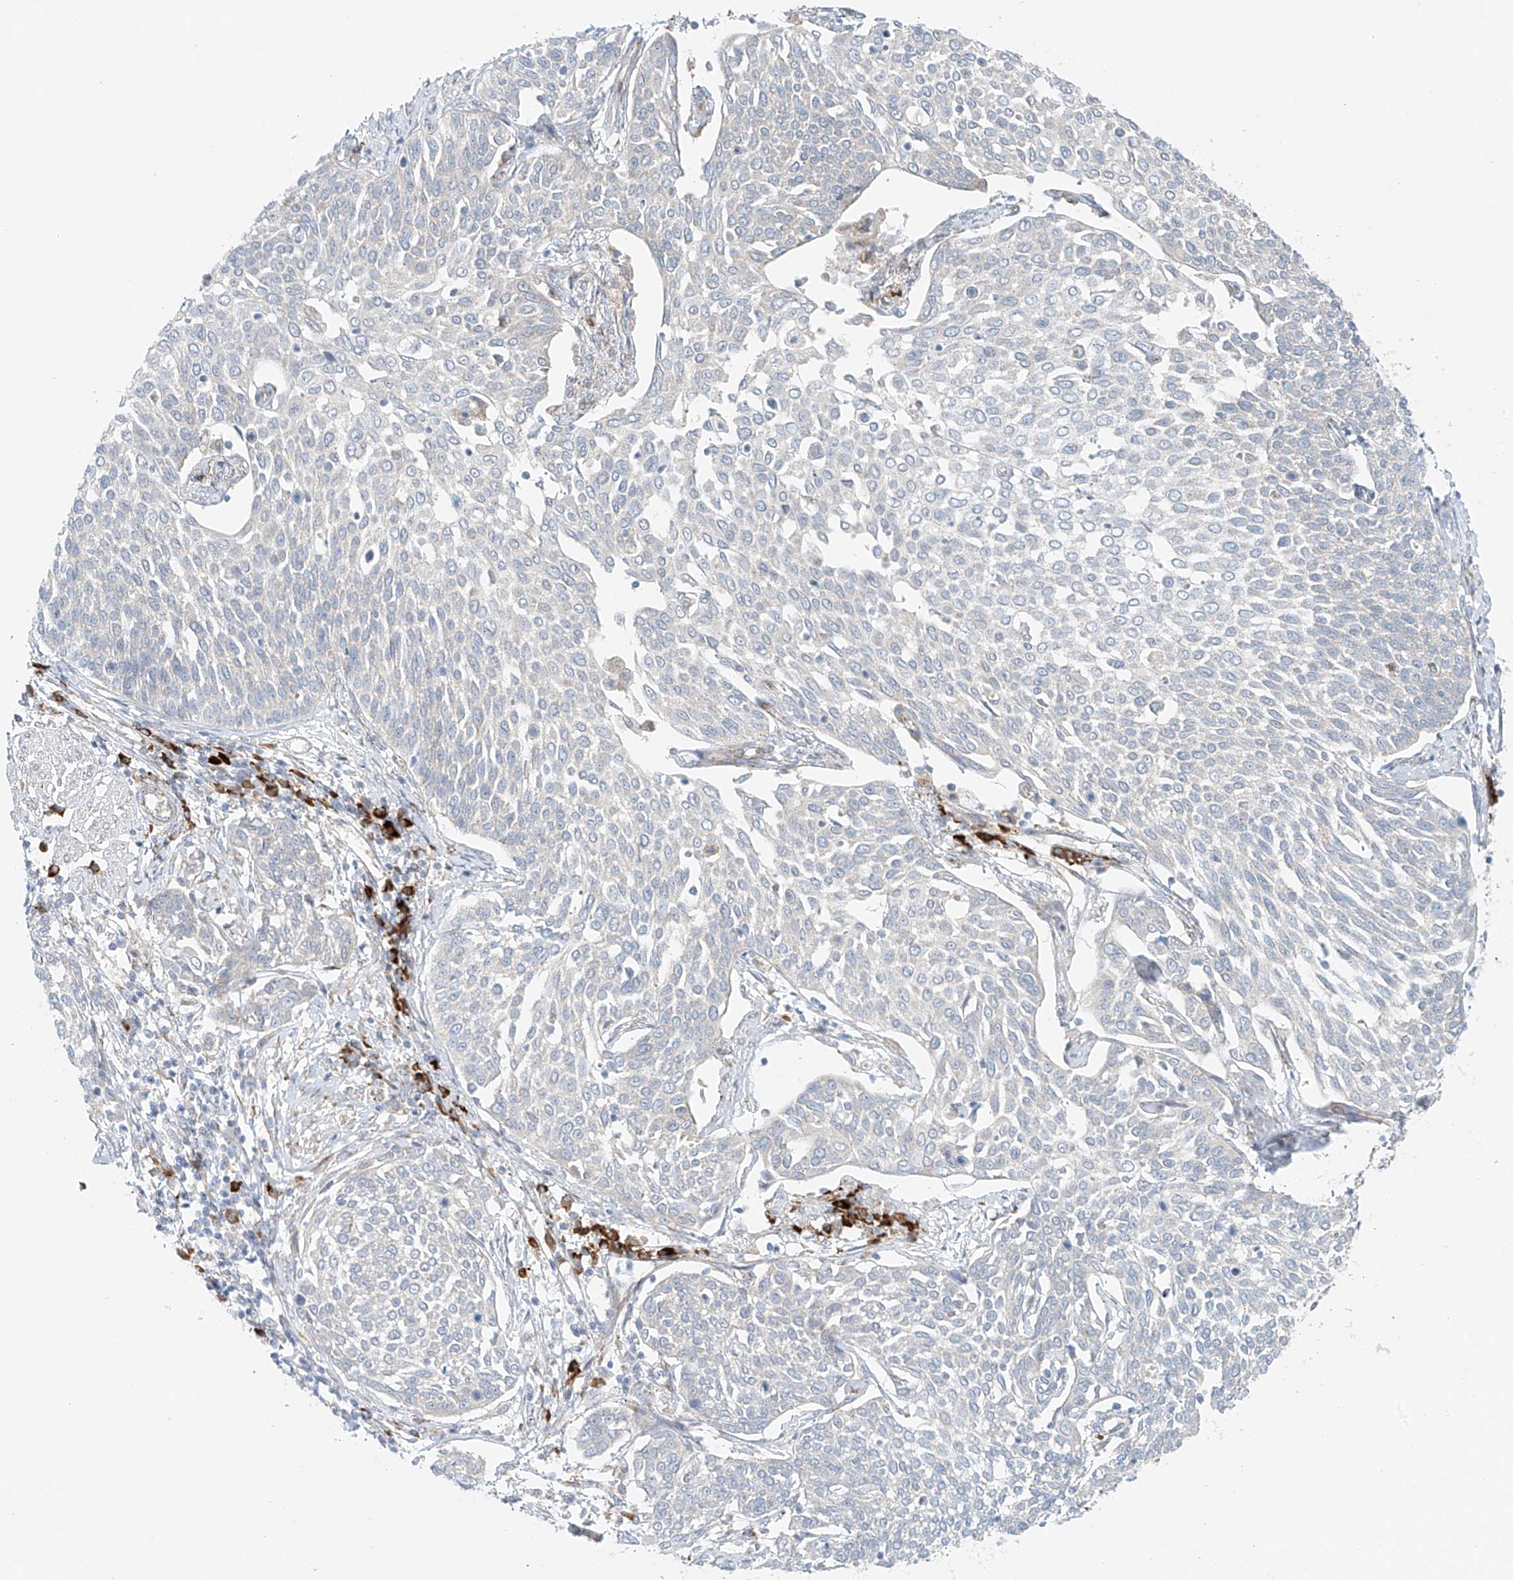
{"staining": {"intensity": "negative", "quantity": "none", "location": "none"}, "tissue": "cervical cancer", "cell_type": "Tumor cells", "image_type": "cancer", "snomed": [{"axis": "morphology", "description": "Squamous cell carcinoma, NOS"}, {"axis": "topography", "description": "Cervix"}], "caption": "DAB (3,3'-diaminobenzidine) immunohistochemical staining of human cervical squamous cell carcinoma exhibits no significant positivity in tumor cells.", "gene": "EIPR1", "patient": {"sex": "female", "age": 34}}